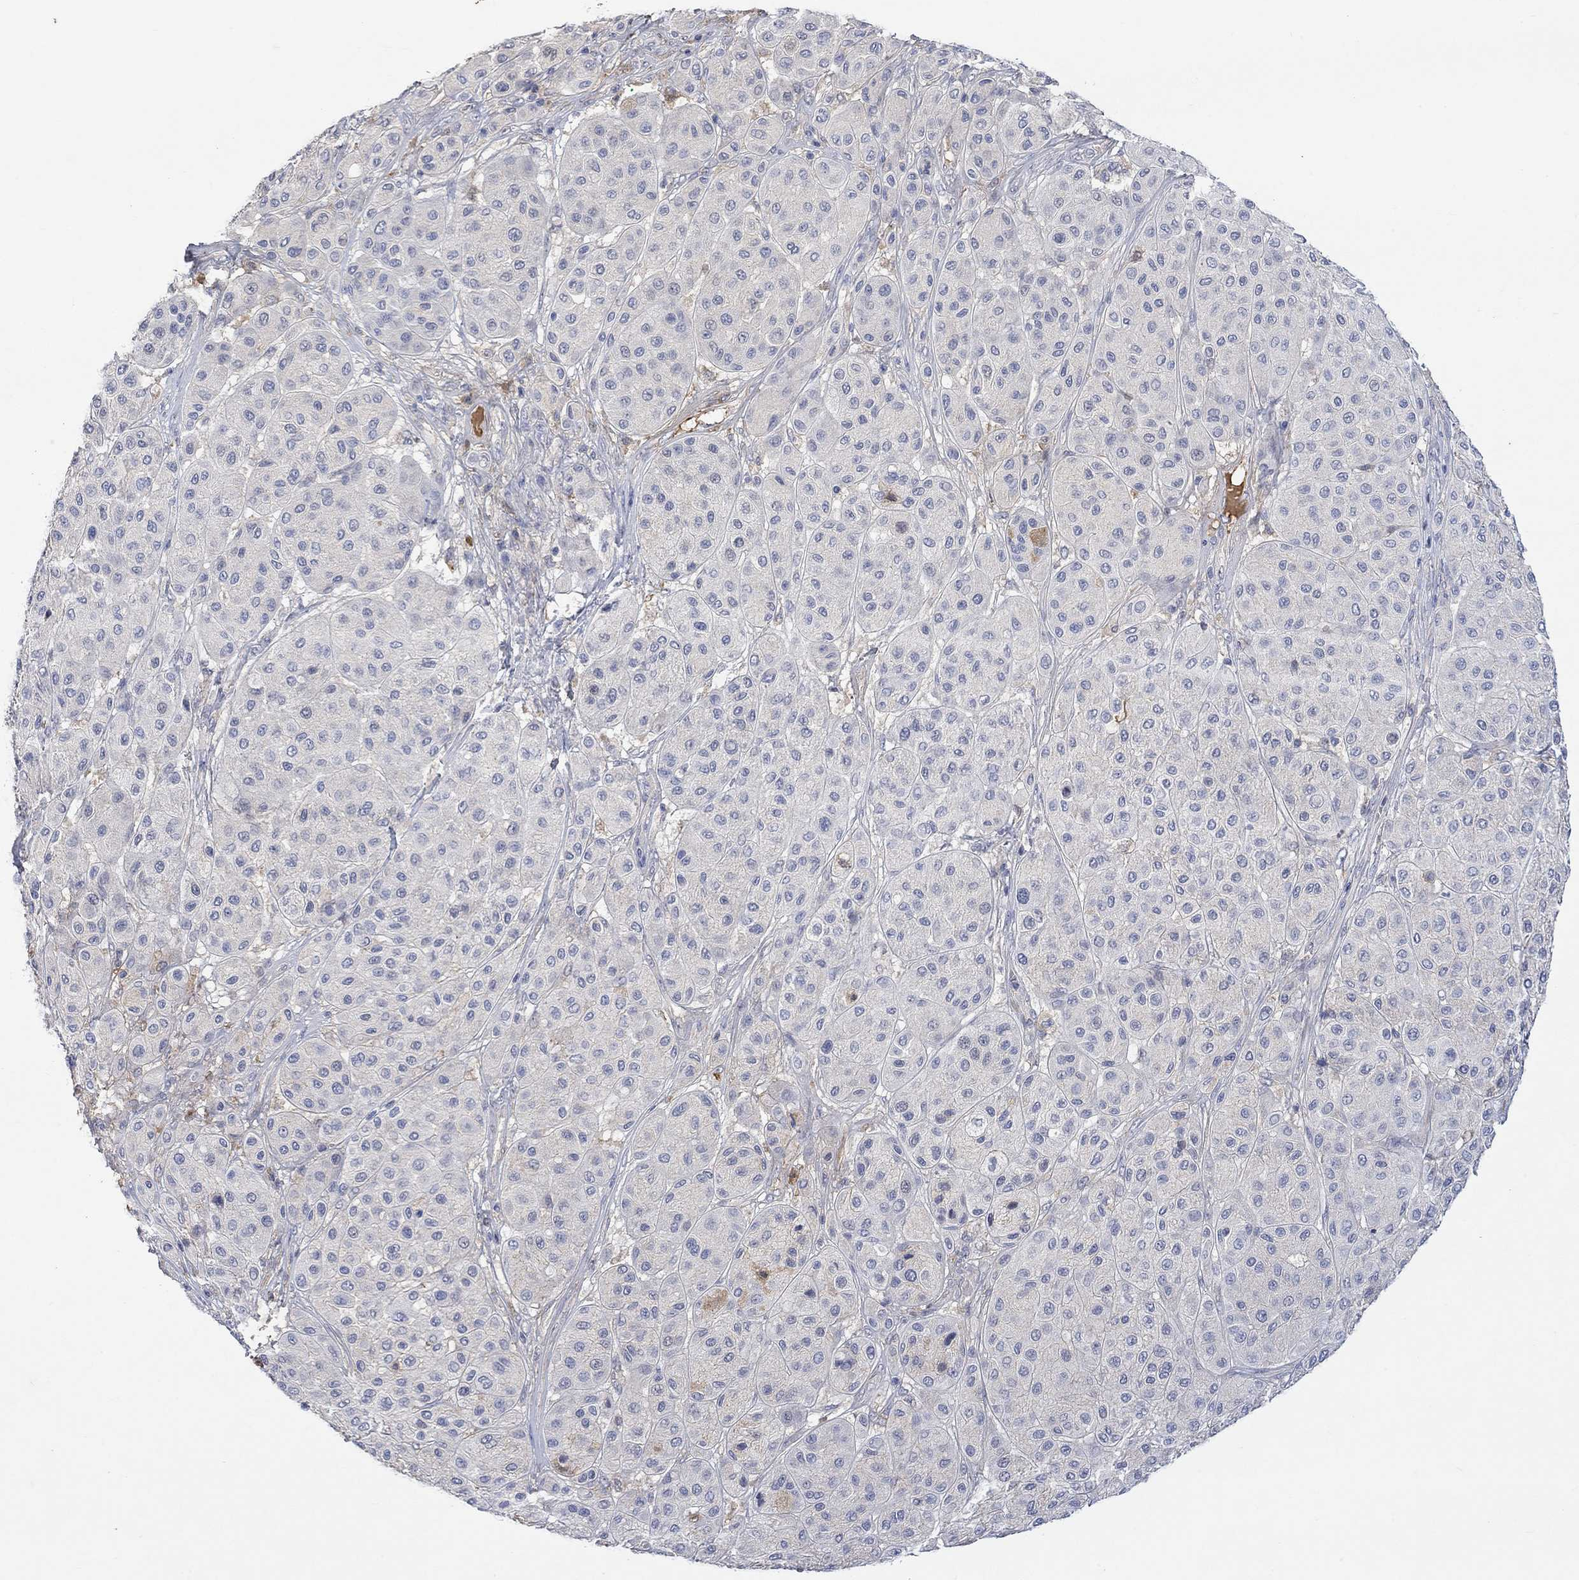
{"staining": {"intensity": "negative", "quantity": "none", "location": "none"}, "tissue": "melanoma", "cell_type": "Tumor cells", "image_type": "cancer", "snomed": [{"axis": "morphology", "description": "Malignant melanoma, Metastatic site"}, {"axis": "topography", "description": "Smooth muscle"}], "caption": "There is no significant positivity in tumor cells of malignant melanoma (metastatic site).", "gene": "MSTN", "patient": {"sex": "male", "age": 41}}